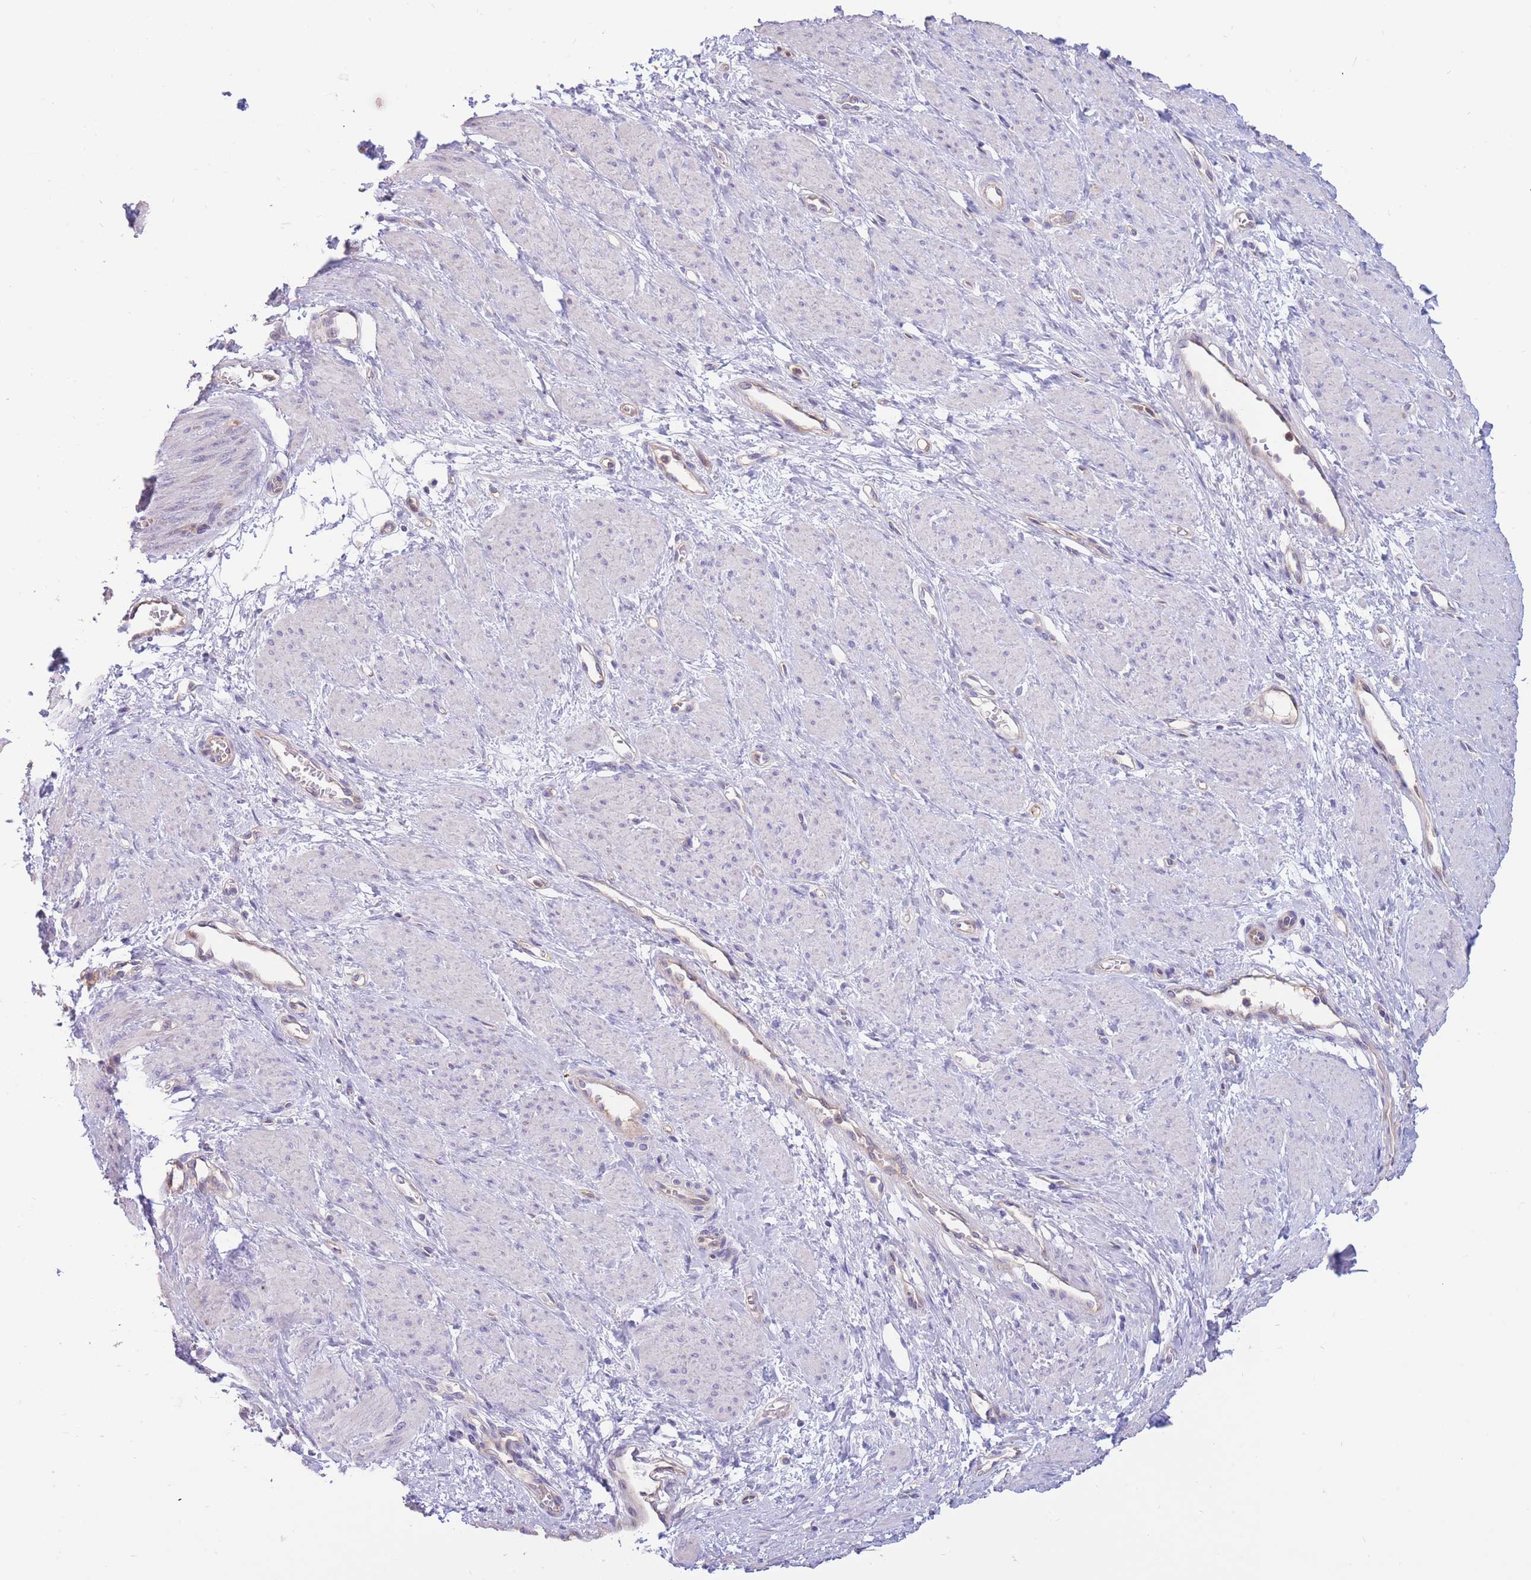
{"staining": {"intensity": "negative", "quantity": "none", "location": "none"}, "tissue": "smooth muscle", "cell_type": "Smooth muscle cells", "image_type": "normal", "snomed": [{"axis": "morphology", "description": "Normal tissue, NOS"}, {"axis": "topography", "description": "Smooth muscle"}, {"axis": "topography", "description": "Uterus"}], "caption": "A micrograph of smooth muscle stained for a protein exhibits no brown staining in smooth muscle cells.", "gene": "SULT1A1", "patient": {"sex": "female", "age": 39}}